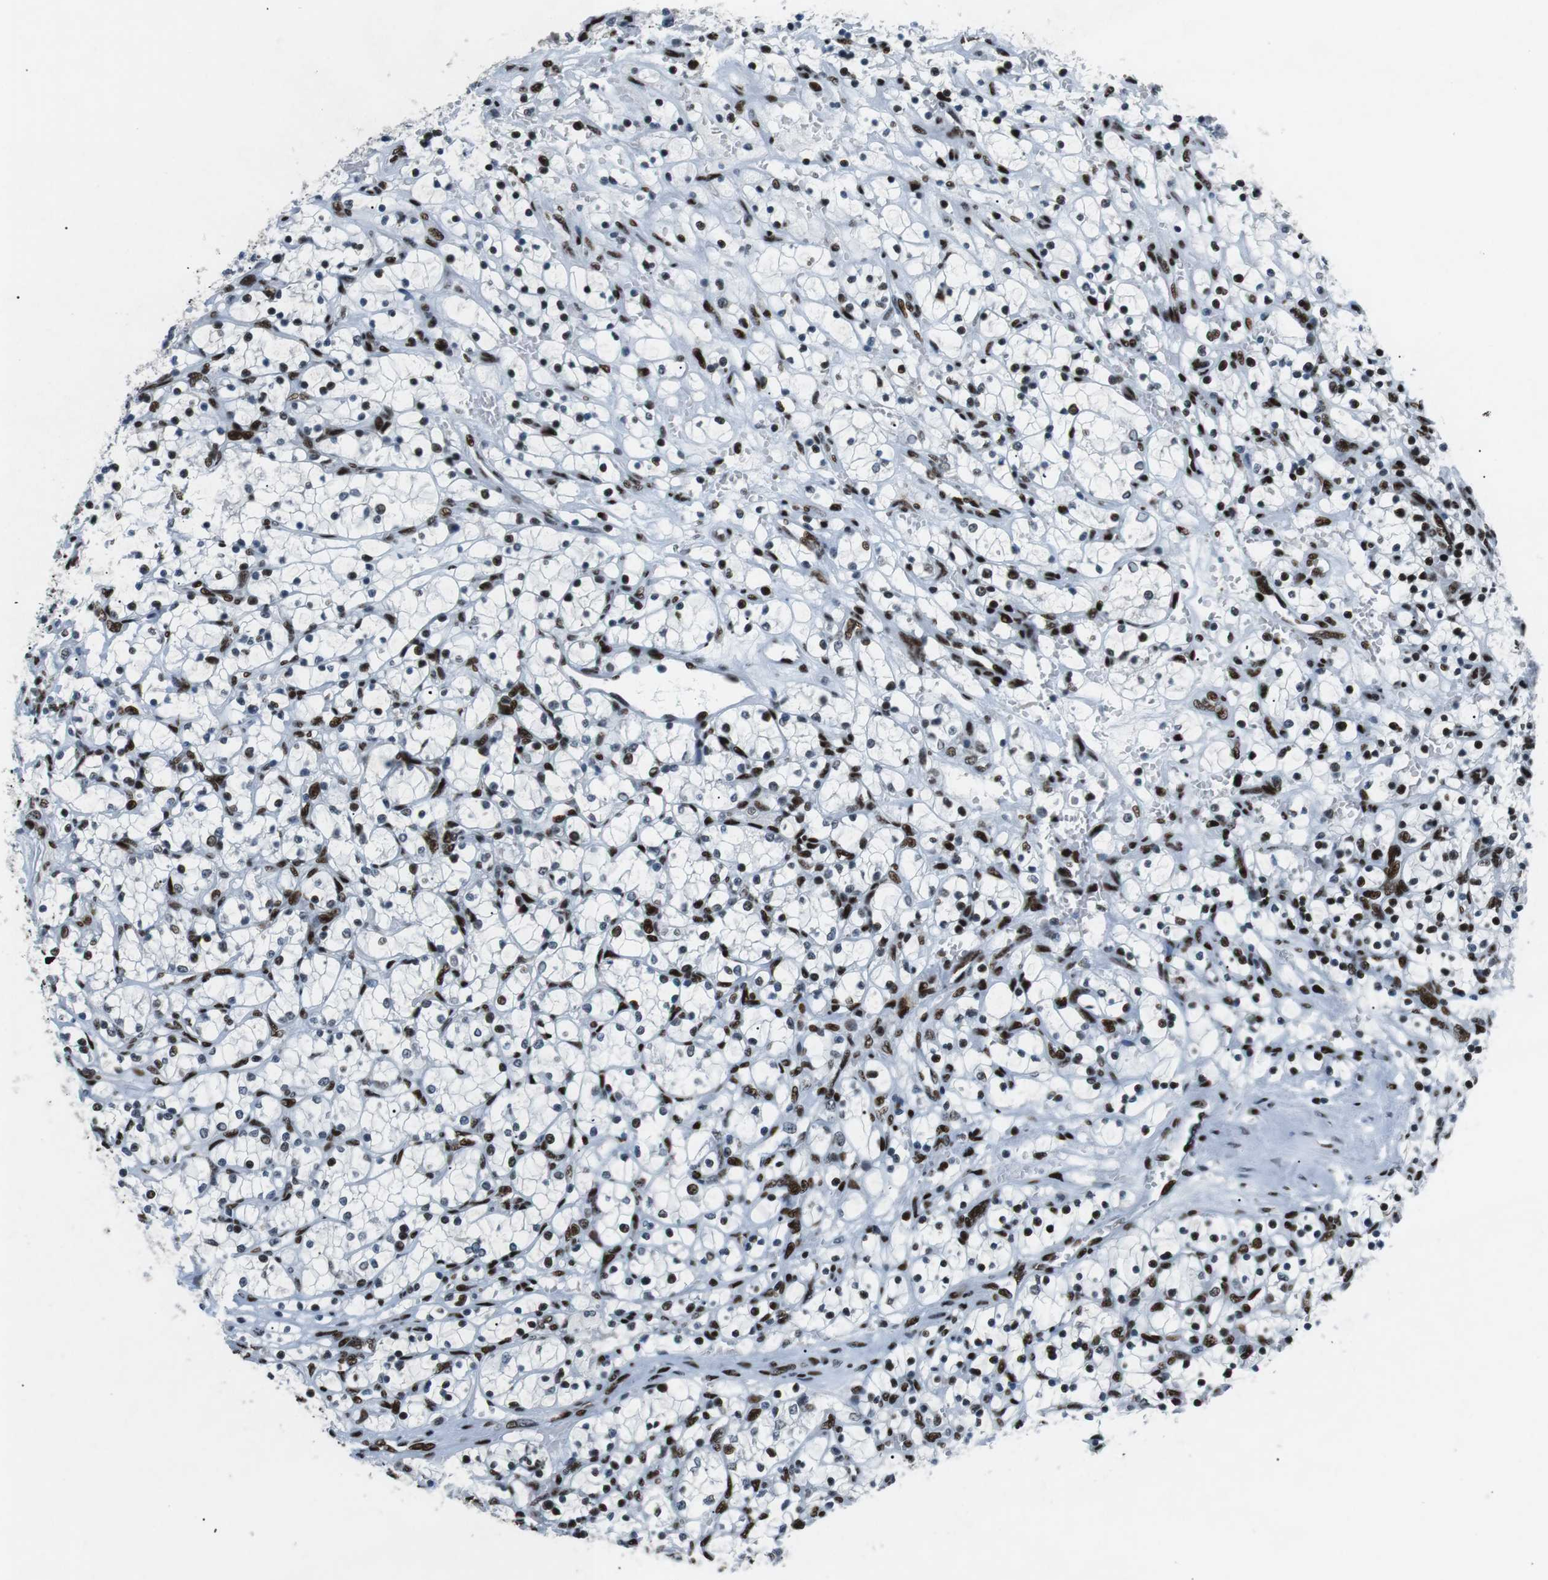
{"staining": {"intensity": "strong", "quantity": "25%-75%", "location": "nuclear"}, "tissue": "renal cancer", "cell_type": "Tumor cells", "image_type": "cancer", "snomed": [{"axis": "morphology", "description": "Adenocarcinoma, NOS"}, {"axis": "topography", "description": "Kidney"}], "caption": "IHC staining of renal adenocarcinoma, which displays high levels of strong nuclear staining in about 25%-75% of tumor cells indicating strong nuclear protein positivity. The staining was performed using DAB (3,3'-diaminobenzidine) (brown) for protein detection and nuclei were counterstained in hematoxylin (blue).", "gene": "PML", "patient": {"sex": "female", "age": 69}}